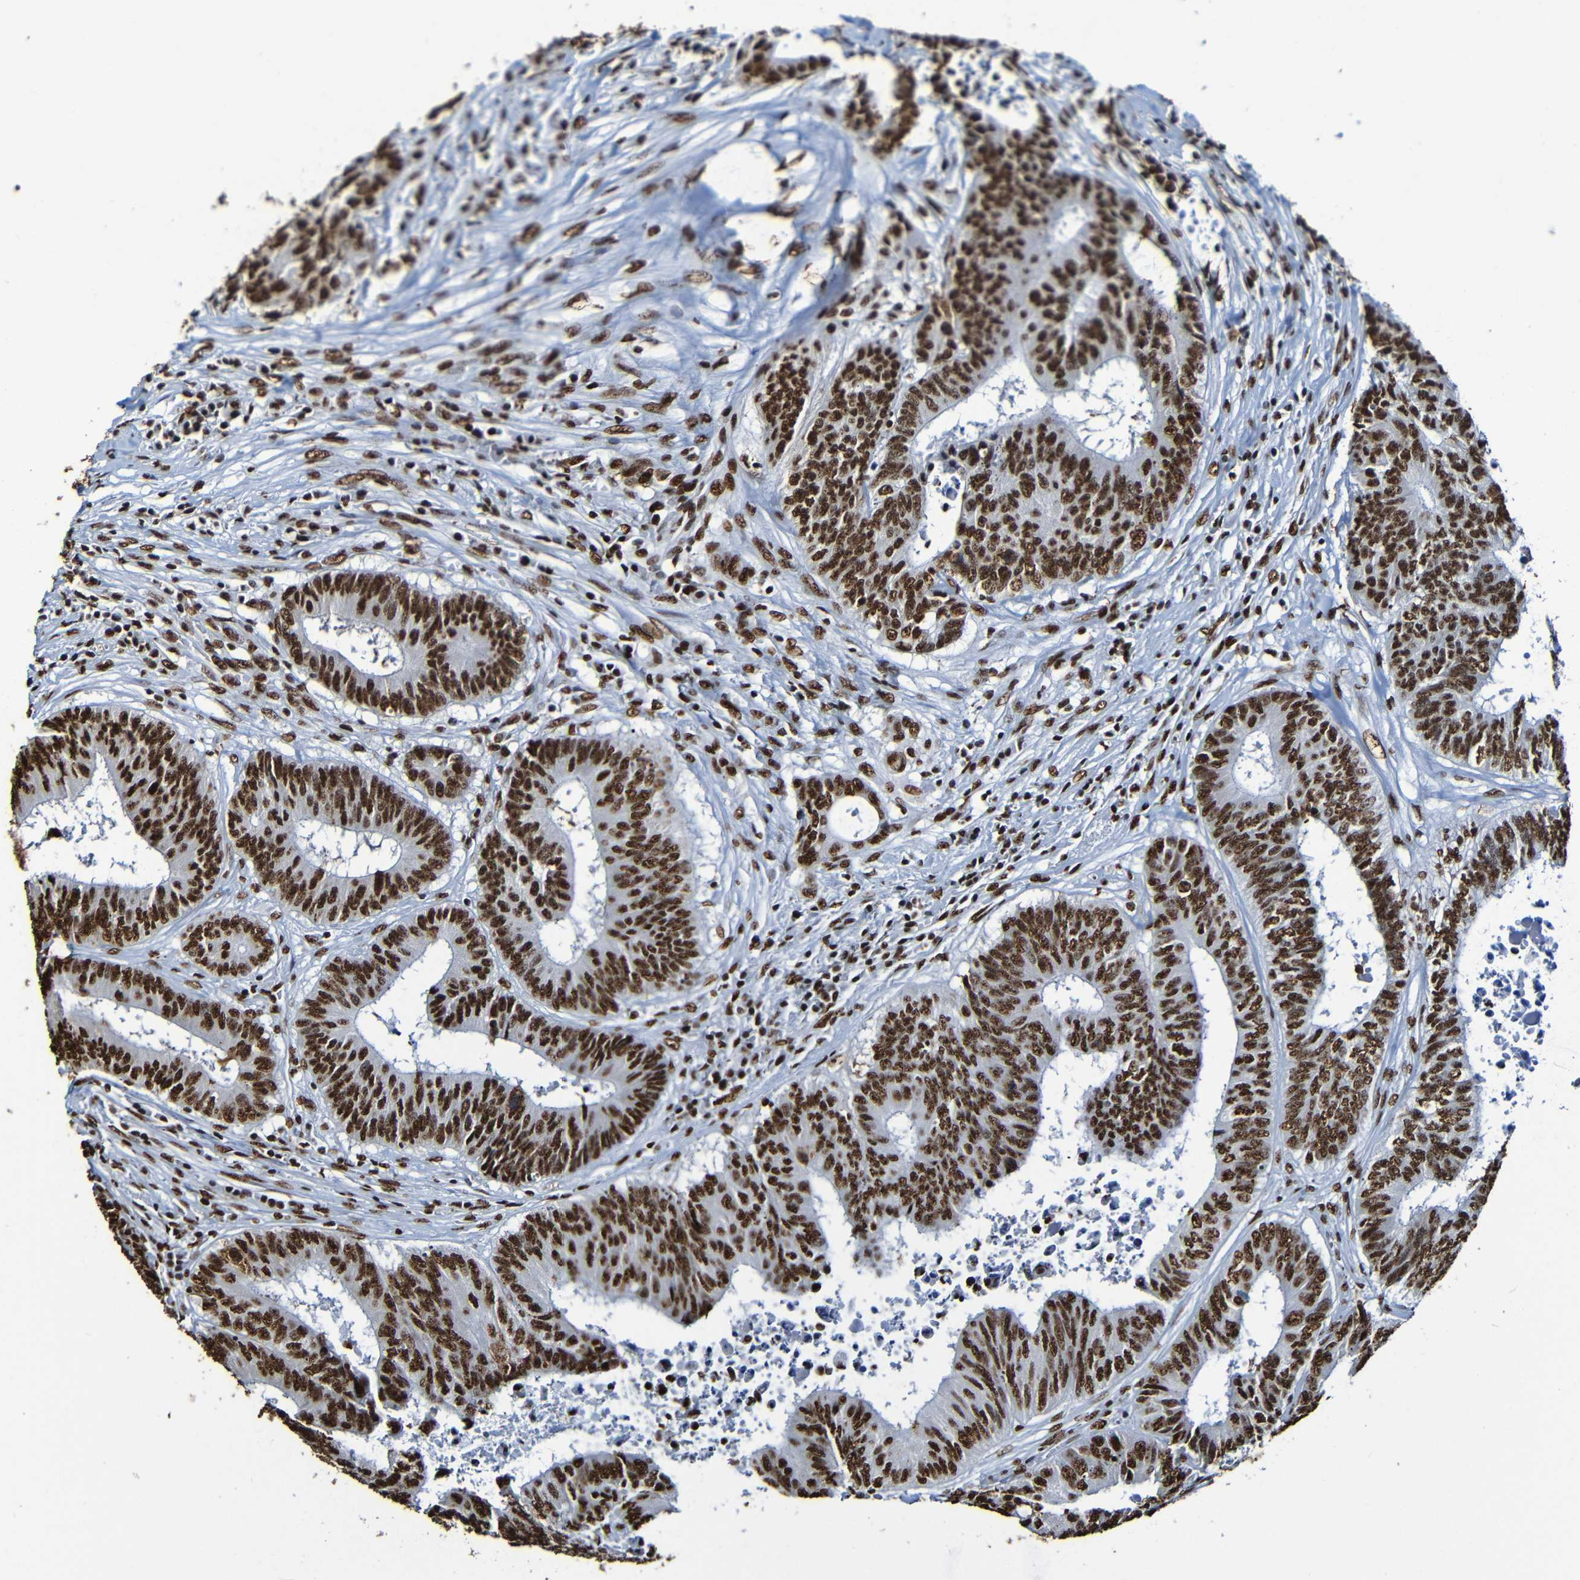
{"staining": {"intensity": "strong", "quantity": ">75%", "location": "nuclear"}, "tissue": "colorectal cancer", "cell_type": "Tumor cells", "image_type": "cancer", "snomed": [{"axis": "morphology", "description": "Adenocarcinoma, NOS"}, {"axis": "topography", "description": "Rectum"}], "caption": "Tumor cells demonstrate strong nuclear positivity in approximately >75% of cells in colorectal cancer (adenocarcinoma).", "gene": "SRSF3", "patient": {"sex": "male", "age": 72}}